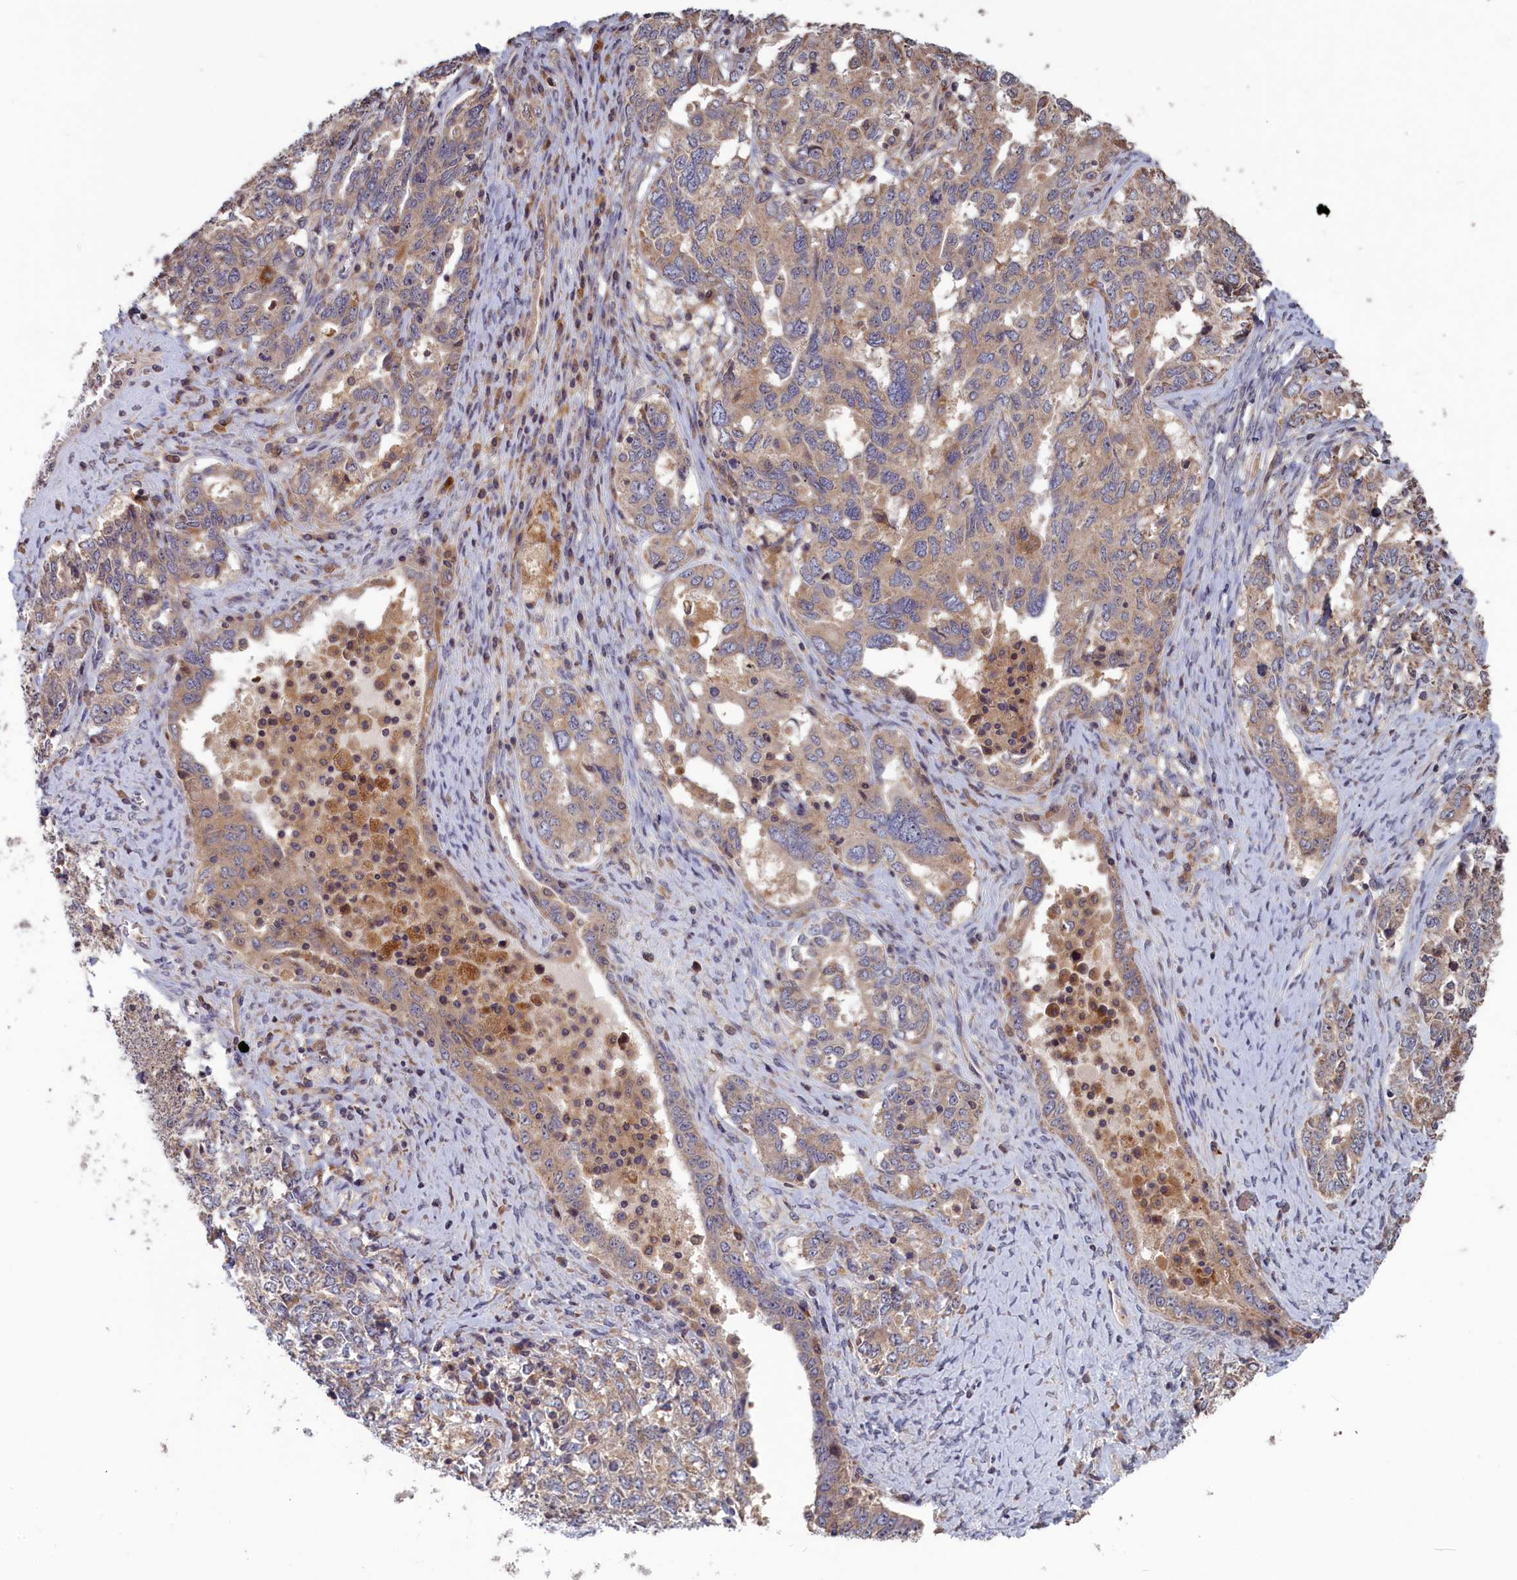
{"staining": {"intensity": "weak", "quantity": "<25%", "location": "cytoplasmic/membranous"}, "tissue": "ovarian cancer", "cell_type": "Tumor cells", "image_type": "cancer", "snomed": [{"axis": "morphology", "description": "Carcinoma, endometroid"}, {"axis": "topography", "description": "Ovary"}], "caption": "An immunohistochemistry (IHC) photomicrograph of ovarian cancer is shown. There is no staining in tumor cells of ovarian cancer.", "gene": "CACTIN", "patient": {"sex": "female", "age": 62}}